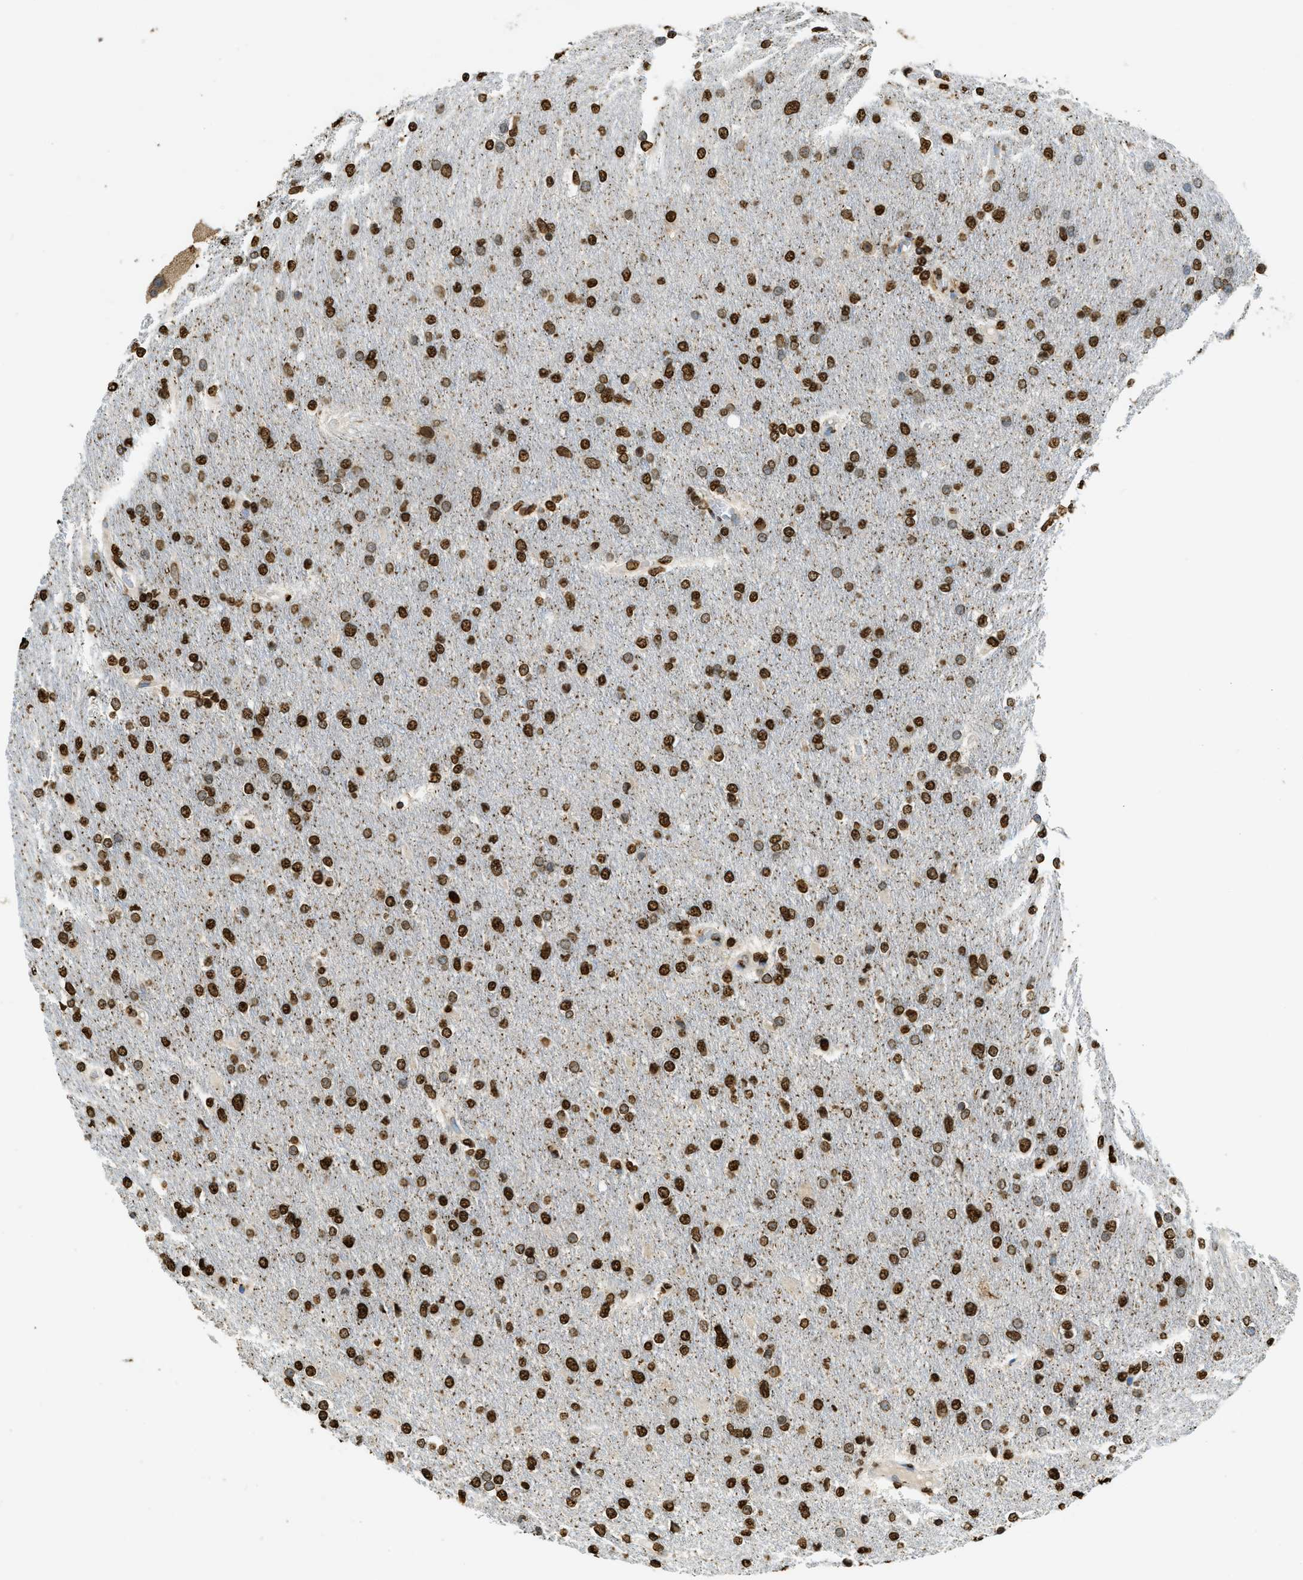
{"staining": {"intensity": "strong", "quantity": ">75%", "location": "nuclear"}, "tissue": "glioma", "cell_type": "Tumor cells", "image_type": "cancer", "snomed": [{"axis": "morphology", "description": "Glioma, malignant, High grade"}, {"axis": "topography", "description": "Cerebral cortex"}], "caption": "The immunohistochemical stain highlights strong nuclear staining in tumor cells of high-grade glioma (malignant) tissue. (brown staining indicates protein expression, while blue staining denotes nuclei).", "gene": "NR5A2", "patient": {"sex": "female", "age": 36}}